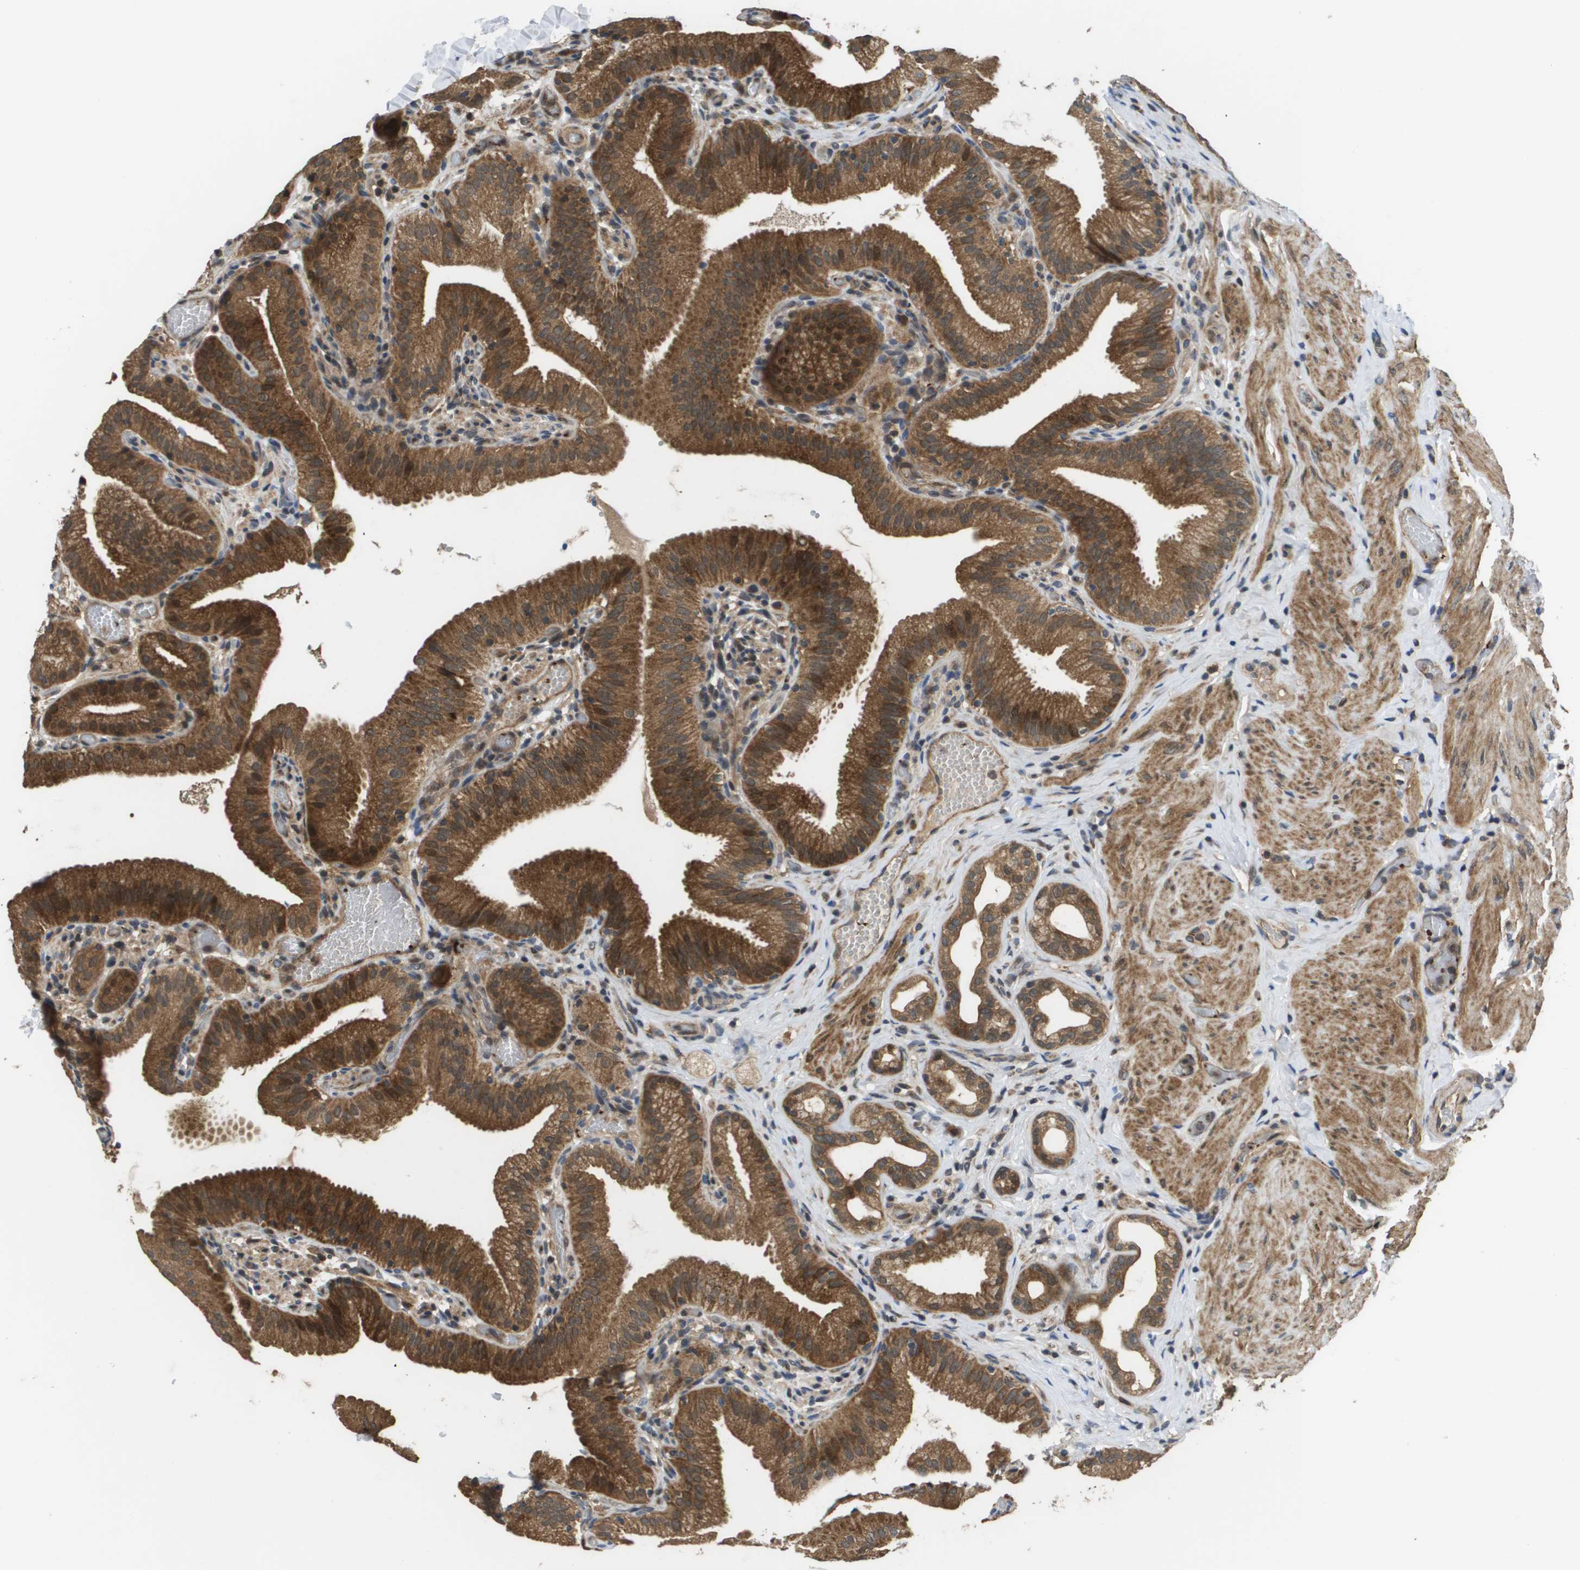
{"staining": {"intensity": "moderate", "quantity": ">75%", "location": "cytoplasmic/membranous"}, "tissue": "gallbladder", "cell_type": "Glandular cells", "image_type": "normal", "snomed": [{"axis": "morphology", "description": "Normal tissue, NOS"}, {"axis": "topography", "description": "Gallbladder"}], "caption": "Protein staining of normal gallbladder displays moderate cytoplasmic/membranous expression in approximately >75% of glandular cells. The protein of interest is stained brown, and the nuclei are stained in blue (DAB (3,3'-diaminobenzidine) IHC with brightfield microscopy, high magnification).", "gene": "RBM38", "patient": {"sex": "male", "age": 54}}